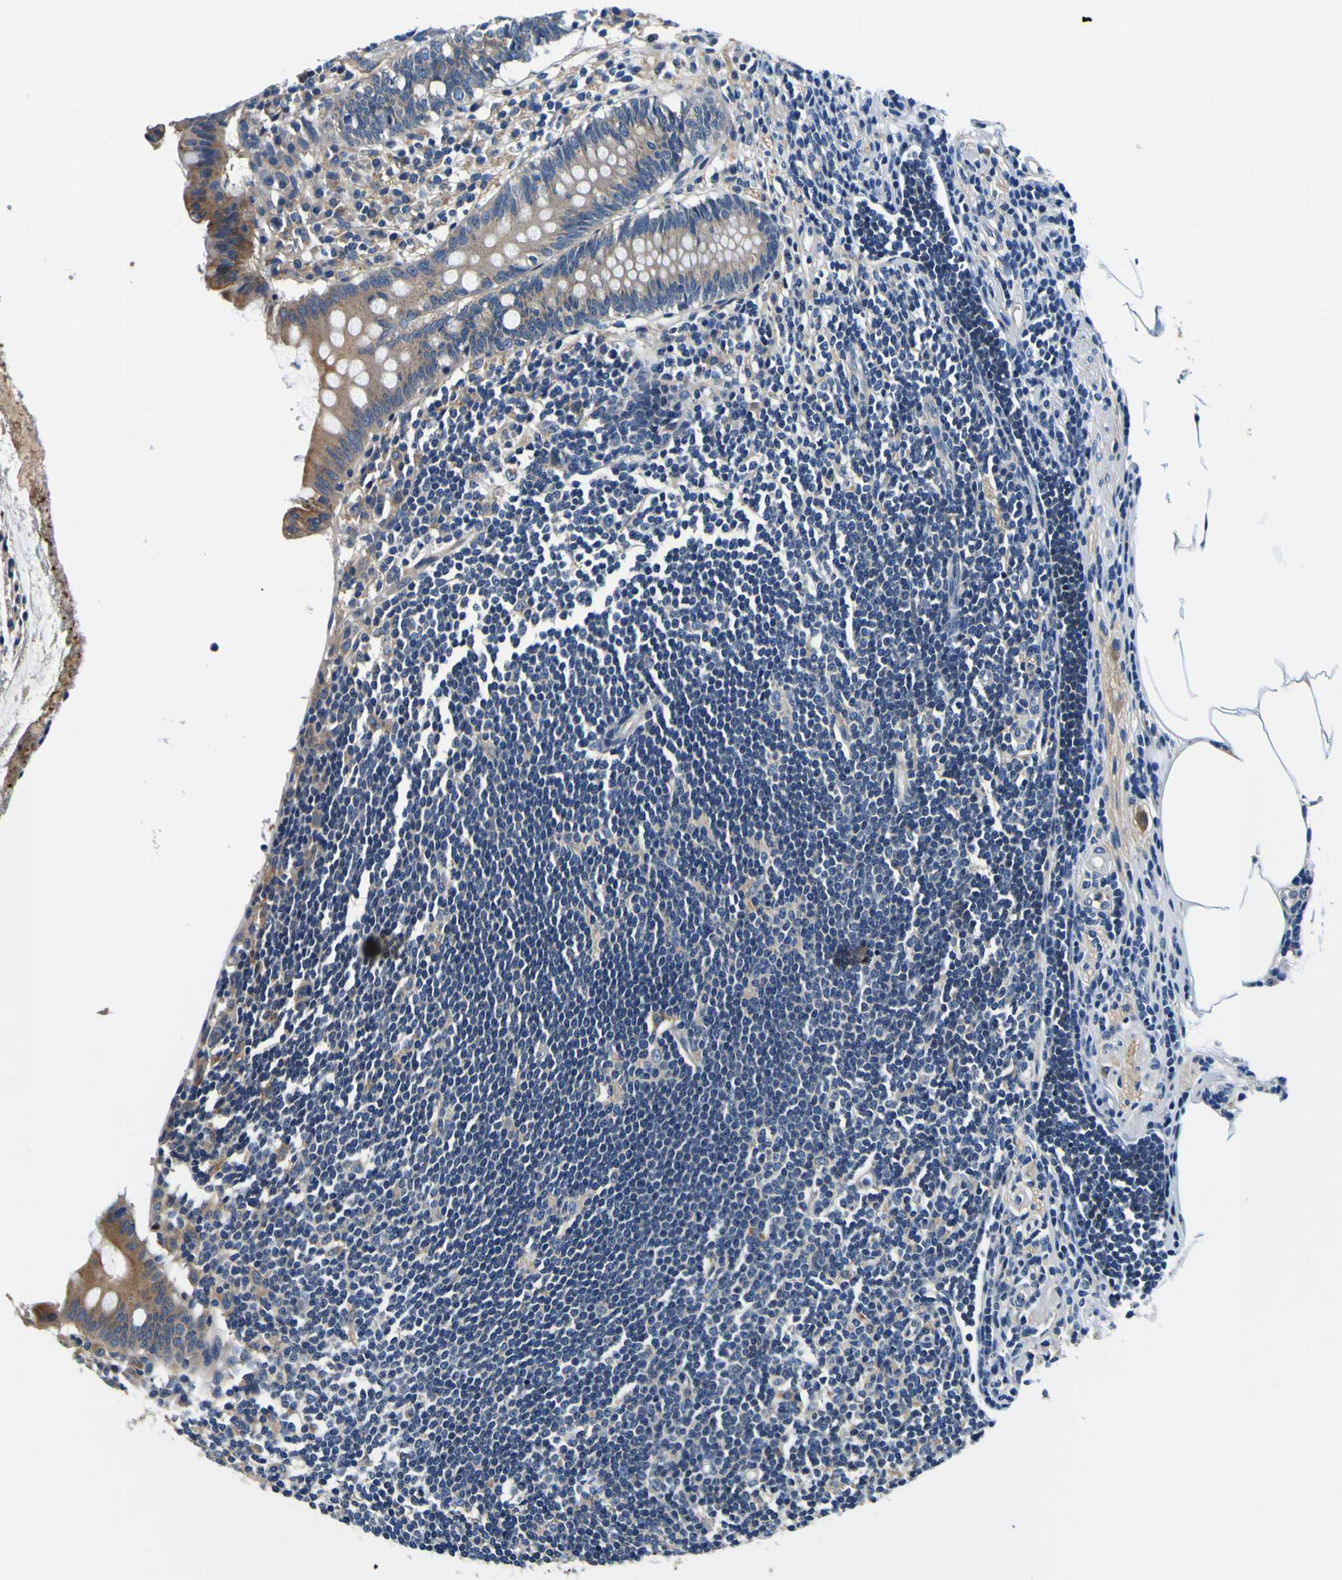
{"staining": {"intensity": "moderate", "quantity": ">75%", "location": "cytoplasmic/membranous"}, "tissue": "appendix", "cell_type": "Glandular cells", "image_type": "normal", "snomed": [{"axis": "morphology", "description": "Normal tissue, NOS"}, {"axis": "topography", "description": "Appendix"}], "caption": "Glandular cells exhibit medium levels of moderate cytoplasmic/membranous positivity in about >75% of cells in benign appendix.", "gene": "CLSTN1", "patient": {"sex": "female", "age": 50}}